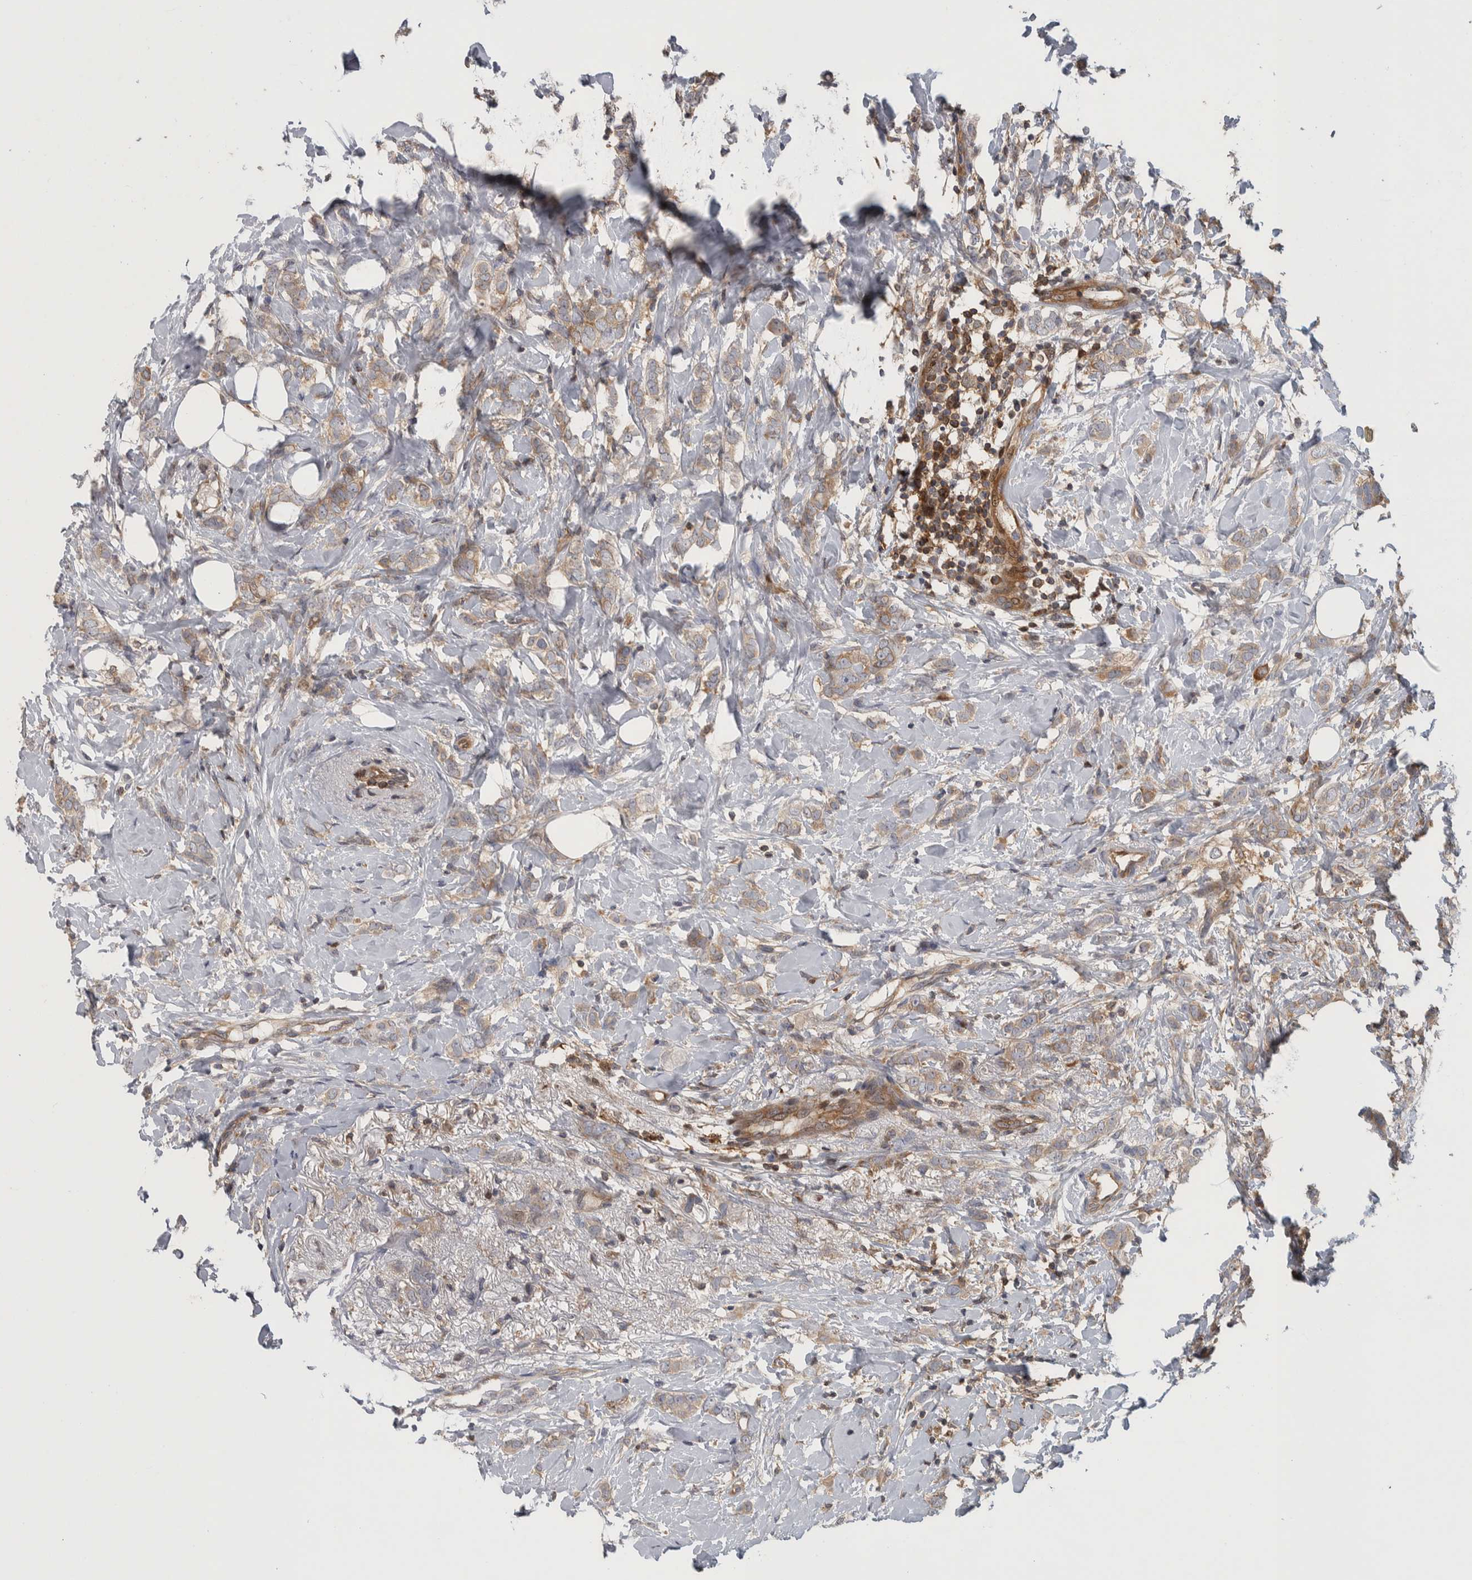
{"staining": {"intensity": "weak", "quantity": ">75%", "location": "cytoplasmic/membranous"}, "tissue": "breast cancer", "cell_type": "Tumor cells", "image_type": "cancer", "snomed": [{"axis": "morphology", "description": "Normal tissue, NOS"}, {"axis": "morphology", "description": "Lobular carcinoma"}, {"axis": "topography", "description": "Breast"}], "caption": "Immunohistochemistry (IHC) histopathology image of neoplastic tissue: human breast cancer stained using IHC exhibits low levels of weak protein expression localized specifically in the cytoplasmic/membranous of tumor cells, appearing as a cytoplasmic/membranous brown color.", "gene": "NFKB2", "patient": {"sex": "female", "age": 47}}